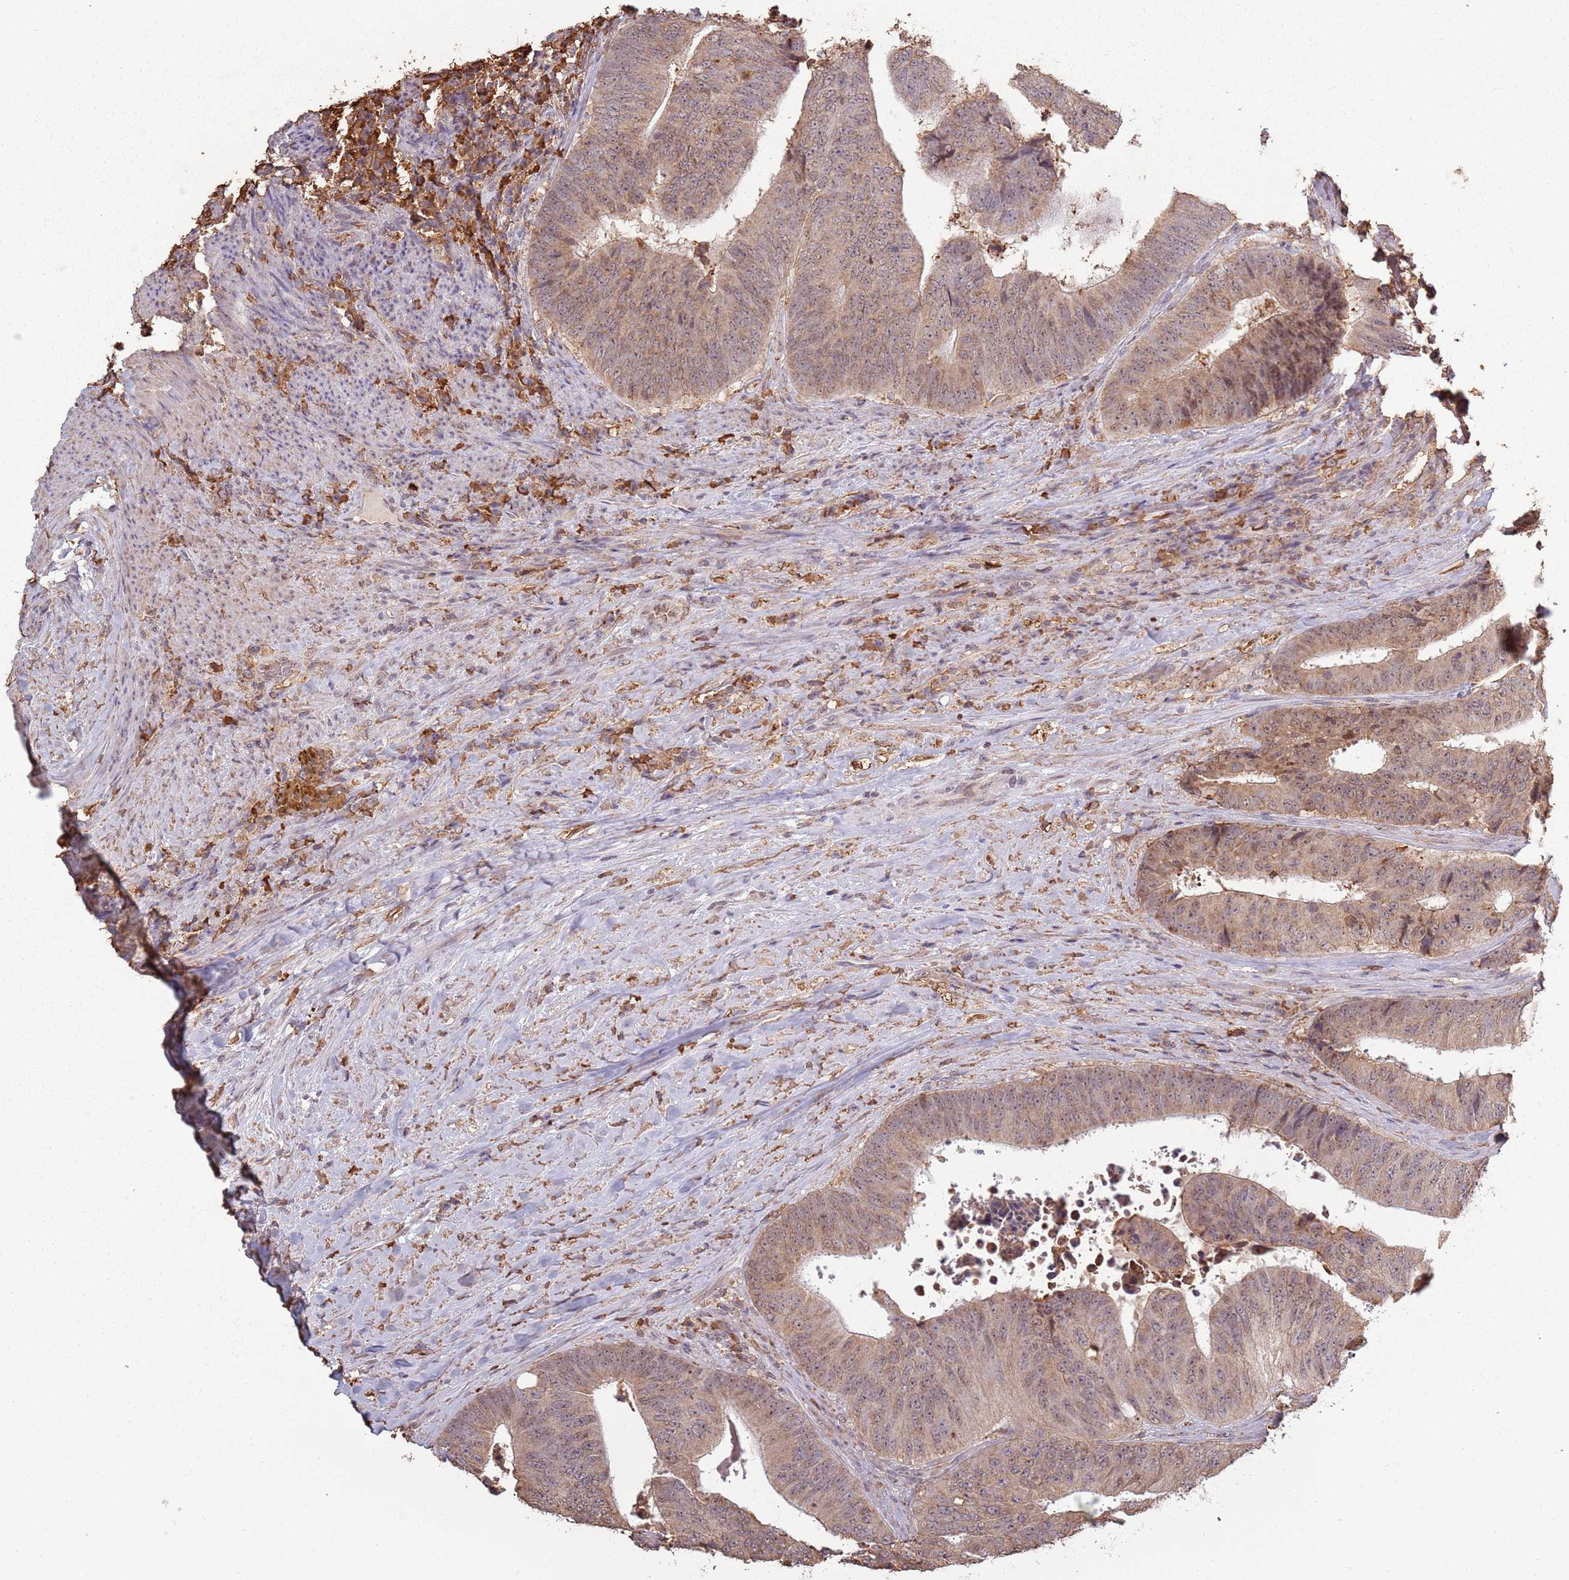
{"staining": {"intensity": "weak", "quantity": ">75%", "location": "cytoplasmic/membranous,nuclear"}, "tissue": "colorectal cancer", "cell_type": "Tumor cells", "image_type": "cancer", "snomed": [{"axis": "morphology", "description": "Adenocarcinoma, NOS"}, {"axis": "topography", "description": "Rectum"}], "caption": "IHC photomicrograph of neoplastic tissue: human colorectal cancer stained using immunohistochemistry (IHC) reveals low levels of weak protein expression localized specifically in the cytoplasmic/membranous and nuclear of tumor cells, appearing as a cytoplasmic/membranous and nuclear brown color.", "gene": "ATOSB", "patient": {"sex": "male", "age": 72}}